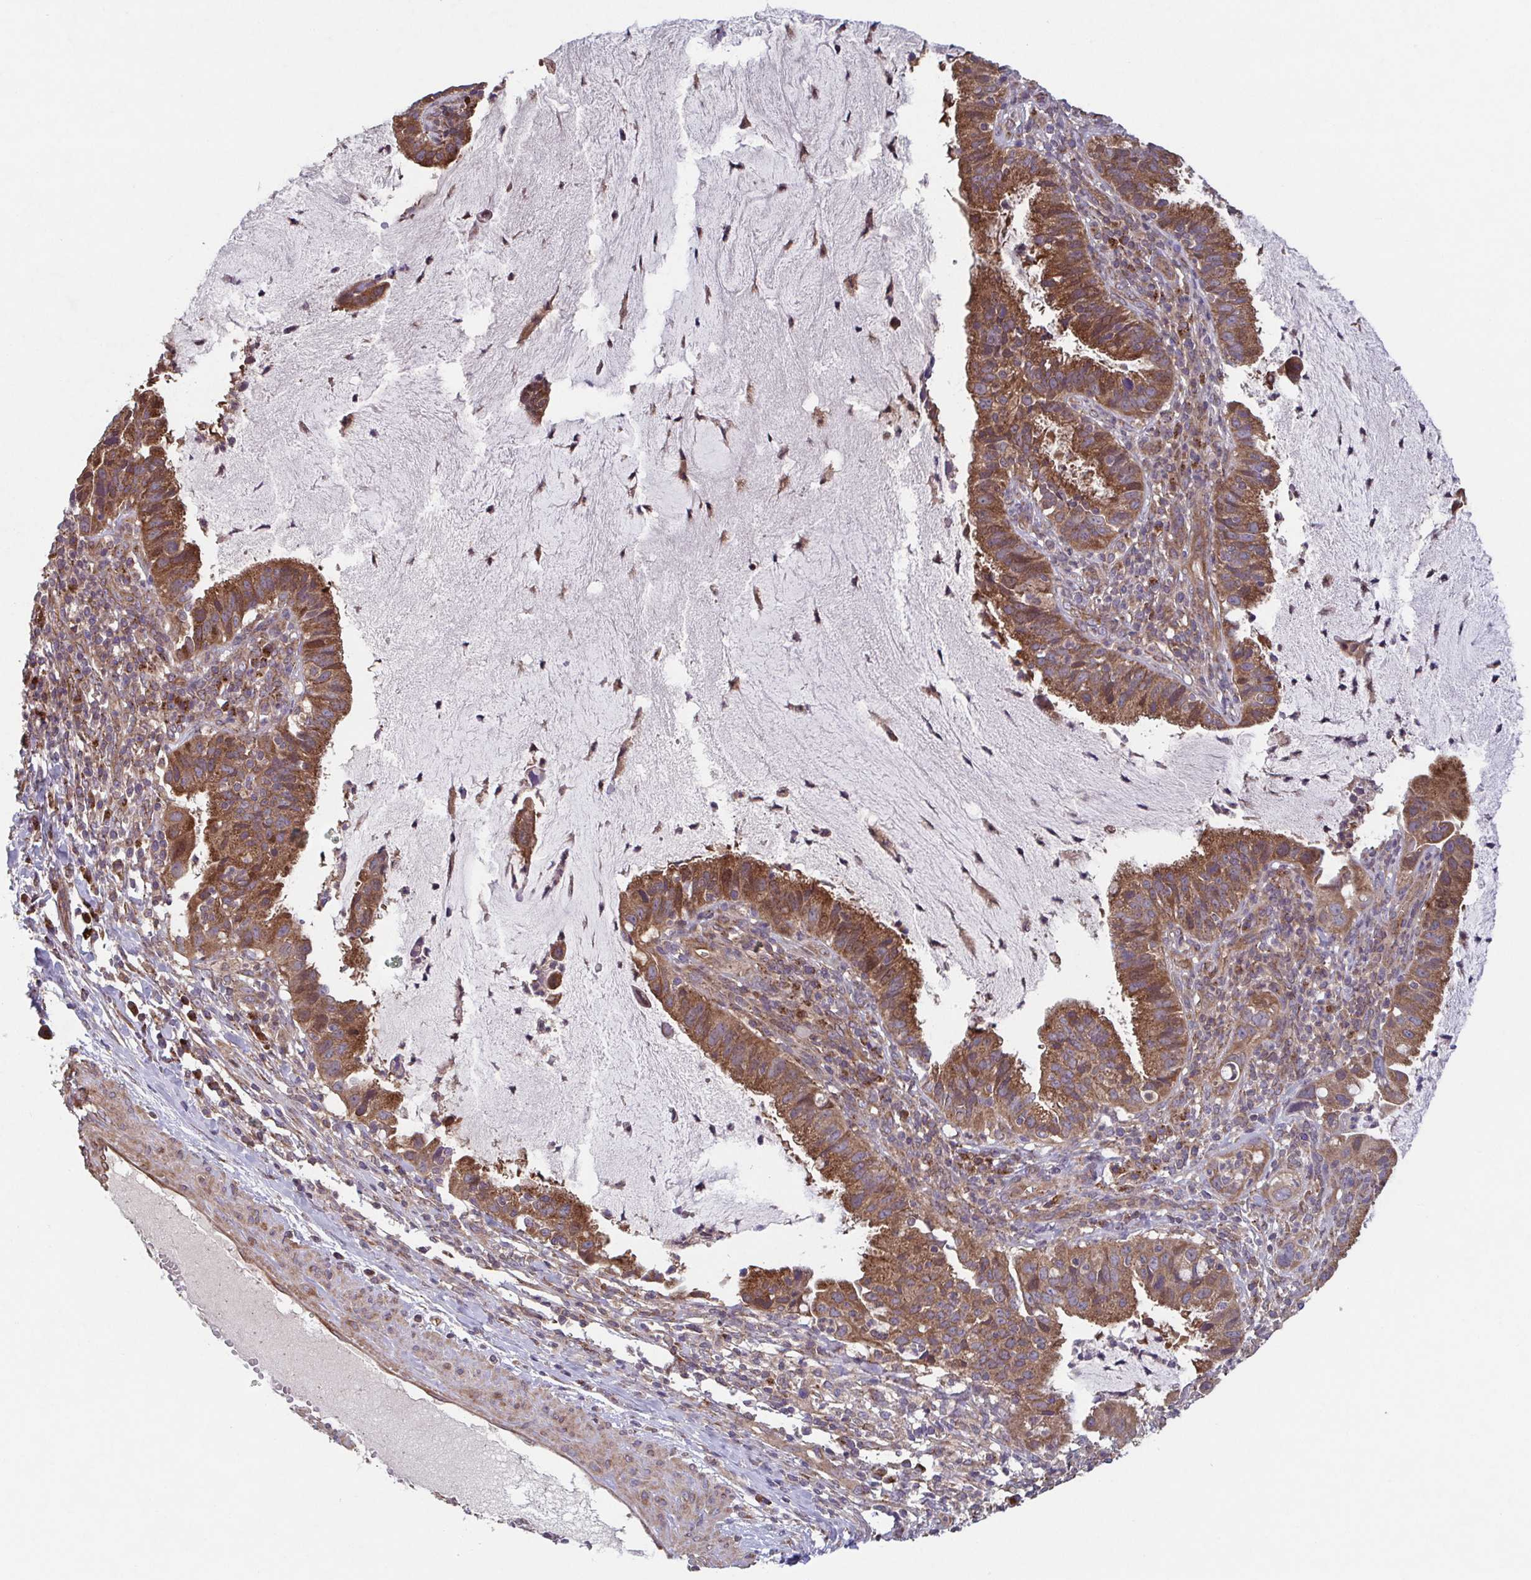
{"staining": {"intensity": "strong", "quantity": ">75%", "location": "cytoplasmic/membranous"}, "tissue": "cervical cancer", "cell_type": "Tumor cells", "image_type": "cancer", "snomed": [{"axis": "morphology", "description": "Adenocarcinoma, NOS"}, {"axis": "topography", "description": "Cervix"}], "caption": "Immunohistochemistry of cervical adenocarcinoma displays high levels of strong cytoplasmic/membranous staining in about >75% of tumor cells.", "gene": "COPB1", "patient": {"sex": "female", "age": 34}}